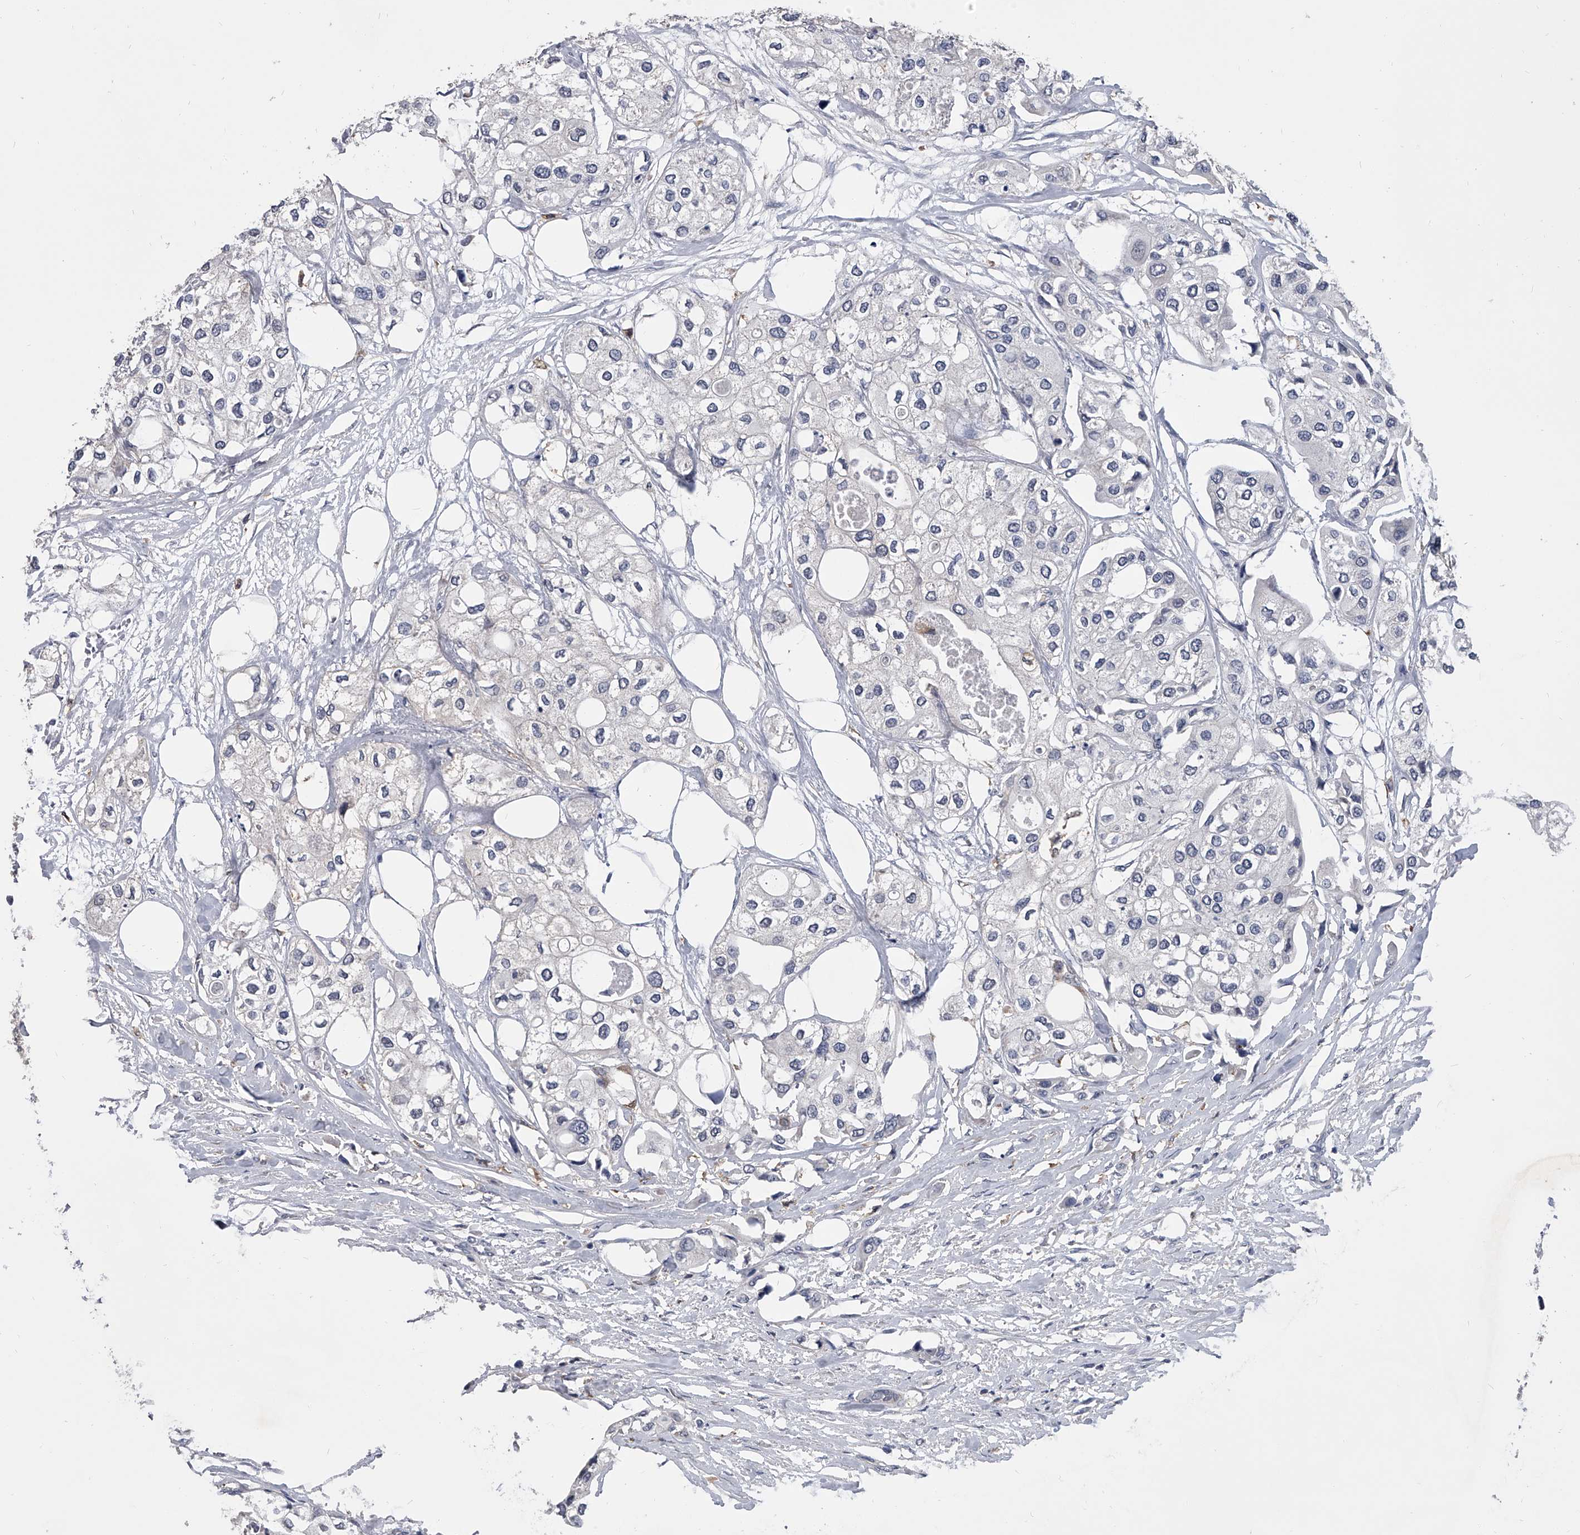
{"staining": {"intensity": "negative", "quantity": "none", "location": "none"}, "tissue": "urothelial cancer", "cell_type": "Tumor cells", "image_type": "cancer", "snomed": [{"axis": "morphology", "description": "Urothelial carcinoma, High grade"}, {"axis": "topography", "description": "Urinary bladder"}], "caption": "High magnification brightfield microscopy of high-grade urothelial carcinoma stained with DAB (brown) and counterstained with hematoxylin (blue): tumor cells show no significant positivity.", "gene": "MAP4K3", "patient": {"sex": "male", "age": 64}}